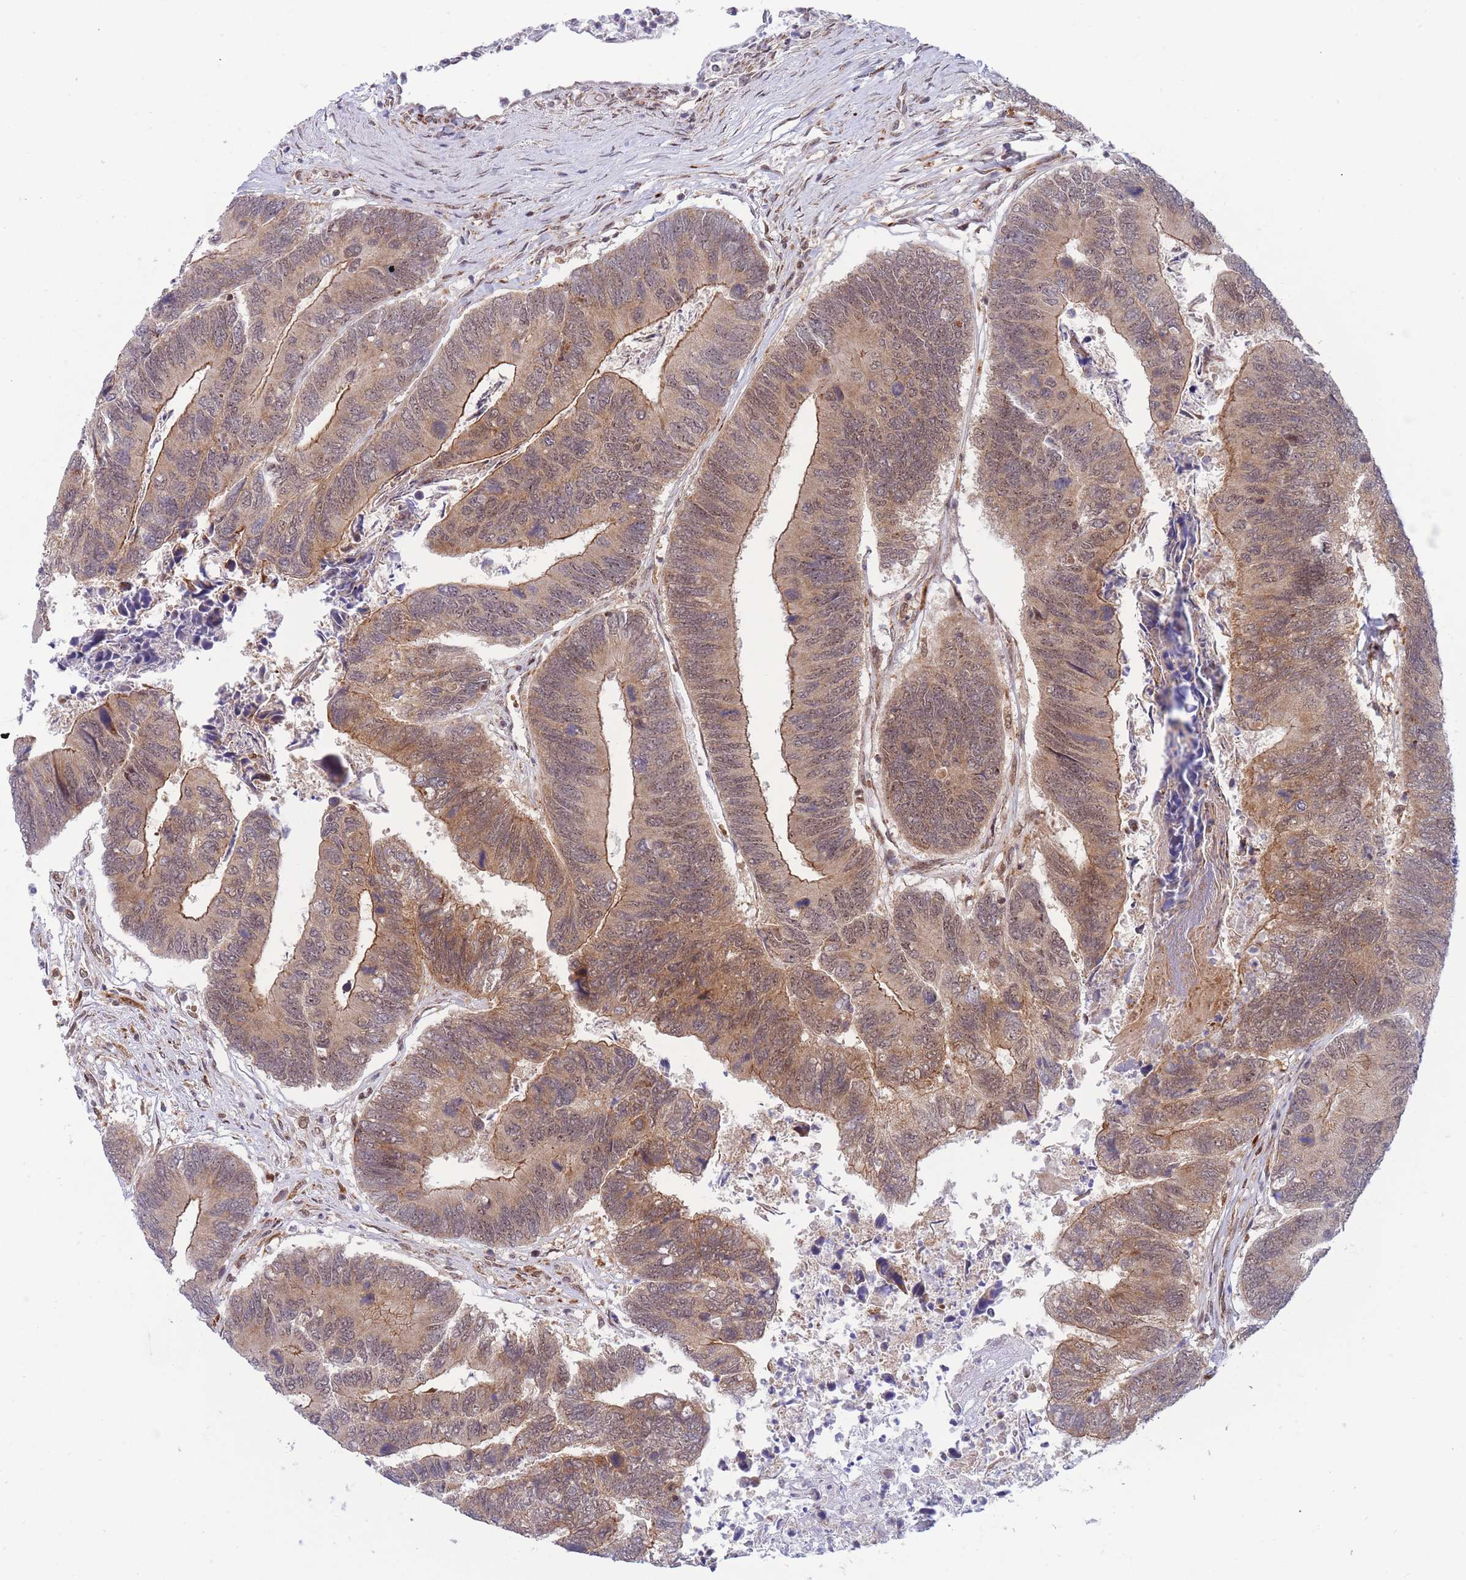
{"staining": {"intensity": "moderate", "quantity": ">75%", "location": "cytoplasmic/membranous,nuclear"}, "tissue": "colorectal cancer", "cell_type": "Tumor cells", "image_type": "cancer", "snomed": [{"axis": "morphology", "description": "Adenocarcinoma, NOS"}, {"axis": "topography", "description": "Colon"}], "caption": "Brown immunohistochemical staining in human colorectal cancer displays moderate cytoplasmic/membranous and nuclear expression in approximately >75% of tumor cells.", "gene": "BOD1L1", "patient": {"sex": "female", "age": 67}}